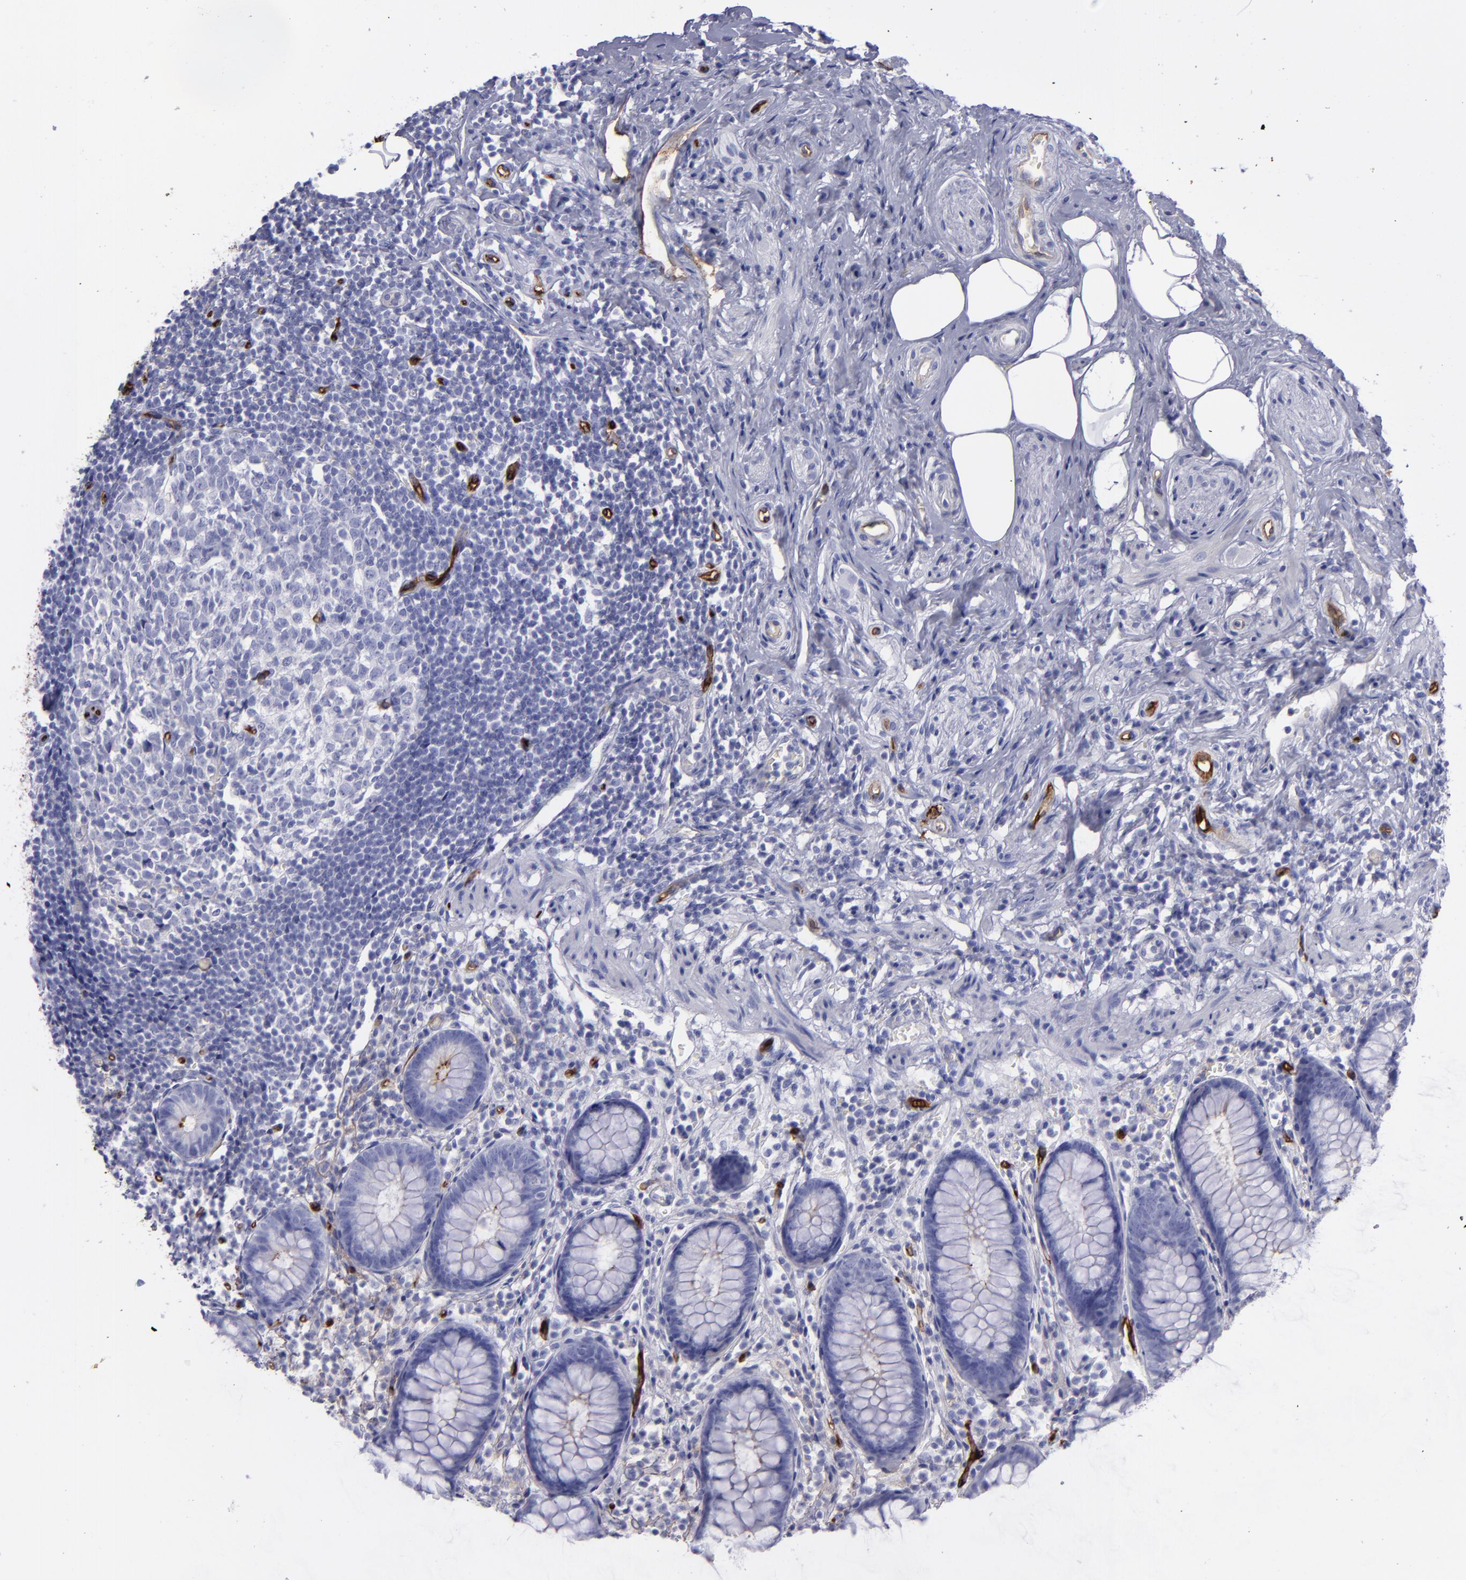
{"staining": {"intensity": "moderate", "quantity": "25%-75%", "location": "cytoplasmic/membranous"}, "tissue": "appendix", "cell_type": "Glandular cells", "image_type": "normal", "snomed": [{"axis": "morphology", "description": "Normal tissue, NOS"}, {"axis": "topography", "description": "Appendix"}], "caption": "The immunohistochemical stain shows moderate cytoplasmic/membranous positivity in glandular cells of unremarkable appendix. (brown staining indicates protein expression, while blue staining denotes nuclei).", "gene": "ACE", "patient": {"sex": "male", "age": 38}}